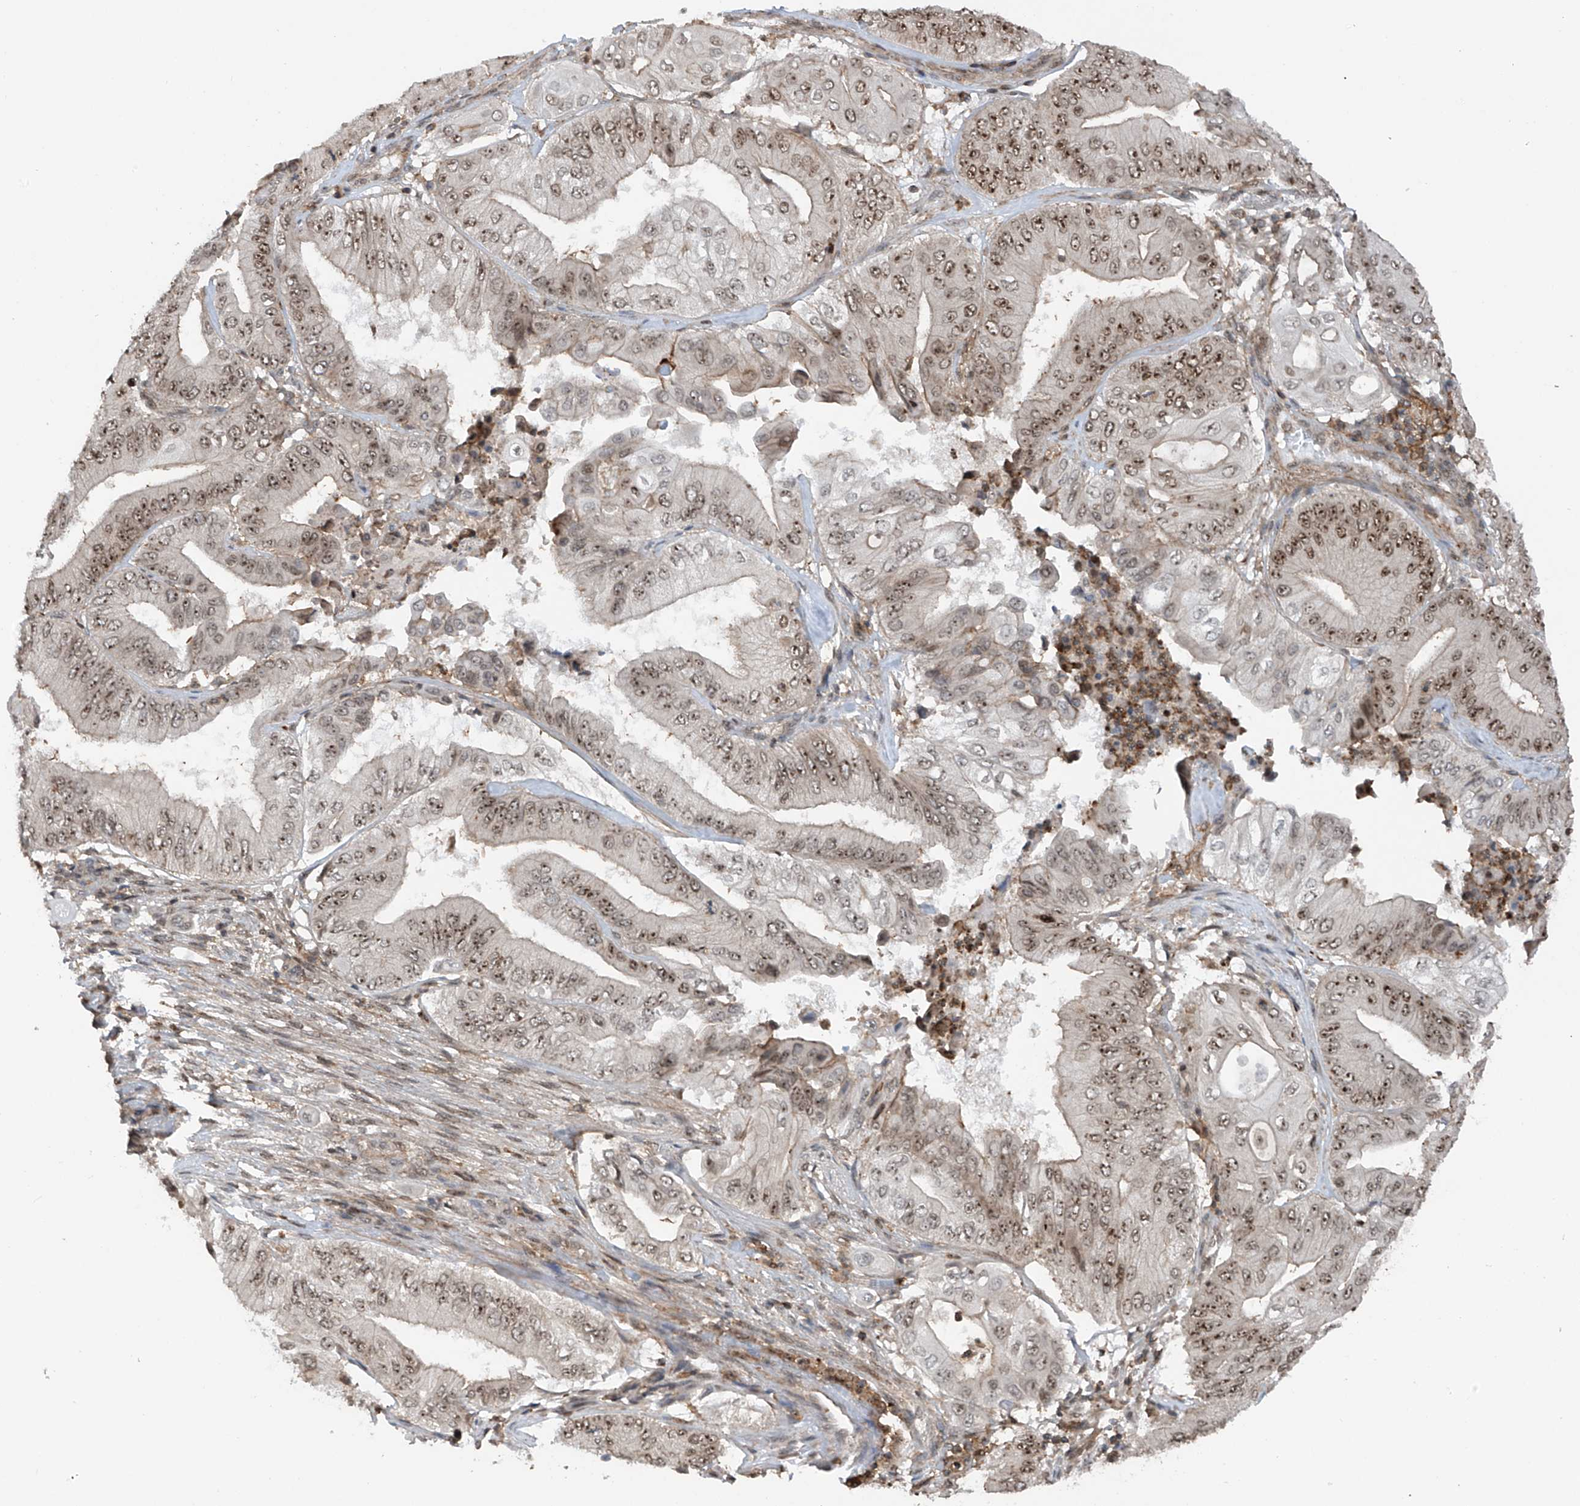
{"staining": {"intensity": "moderate", "quantity": ">75%", "location": "nuclear"}, "tissue": "pancreatic cancer", "cell_type": "Tumor cells", "image_type": "cancer", "snomed": [{"axis": "morphology", "description": "Adenocarcinoma, NOS"}, {"axis": "topography", "description": "Pancreas"}], "caption": "A medium amount of moderate nuclear staining is appreciated in approximately >75% of tumor cells in pancreatic cancer (adenocarcinoma) tissue. (brown staining indicates protein expression, while blue staining denotes nuclei).", "gene": "REPIN1", "patient": {"sex": "female", "age": 77}}